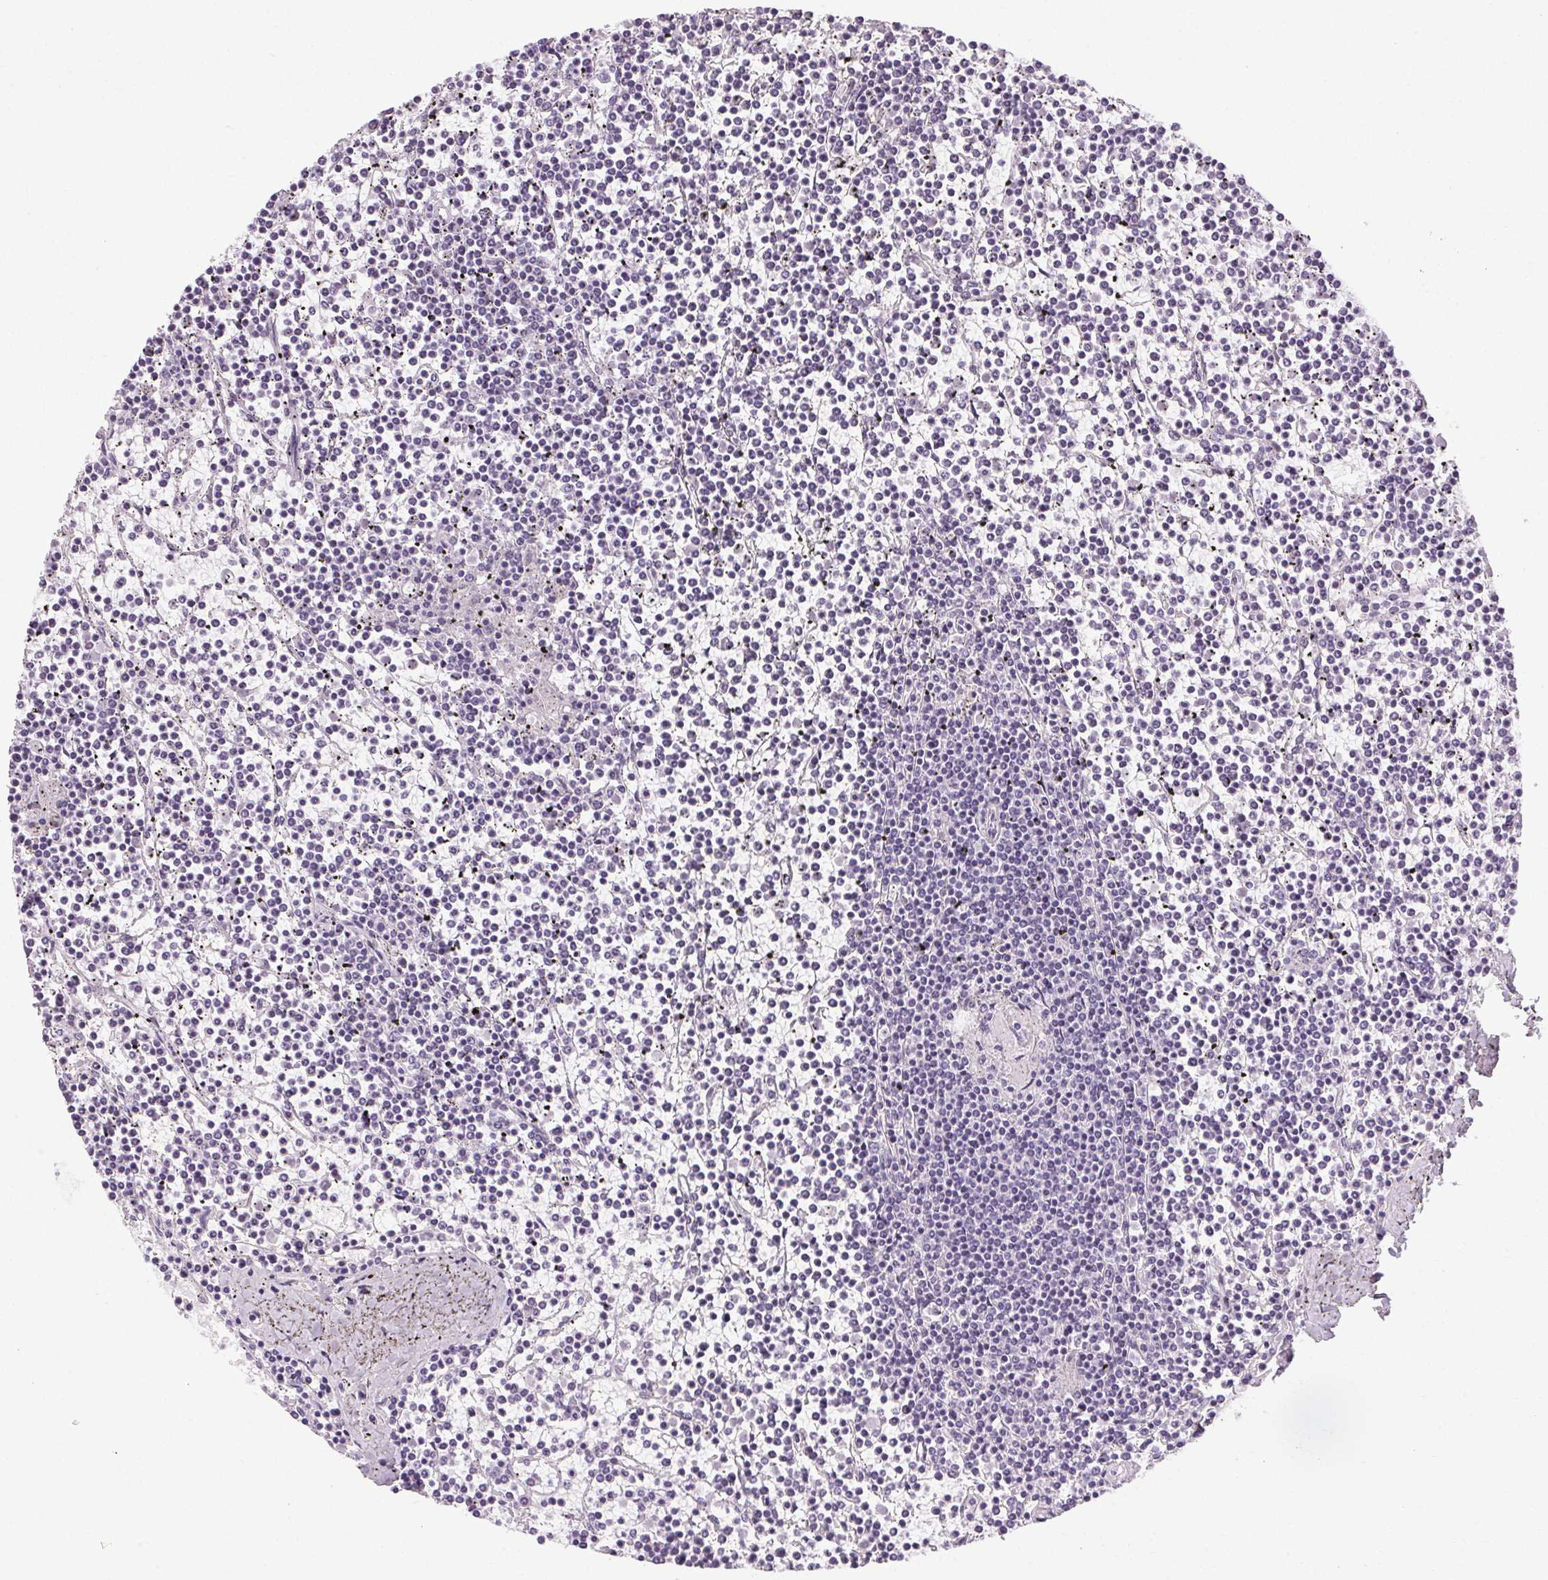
{"staining": {"intensity": "negative", "quantity": "none", "location": "none"}, "tissue": "lymphoma", "cell_type": "Tumor cells", "image_type": "cancer", "snomed": [{"axis": "morphology", "description": "Malignant lymphoma, non-Hodgkin's type, Low grade"}, {"axis": "topography", "description": "Spleen"}], "caption": "An image of human malignant lymphoma, non-Hodgkin's type (low-grade) is negative for staining in tumor cells.", "gene": "POMC", "patient": {"sex": "female", "age": 19}}